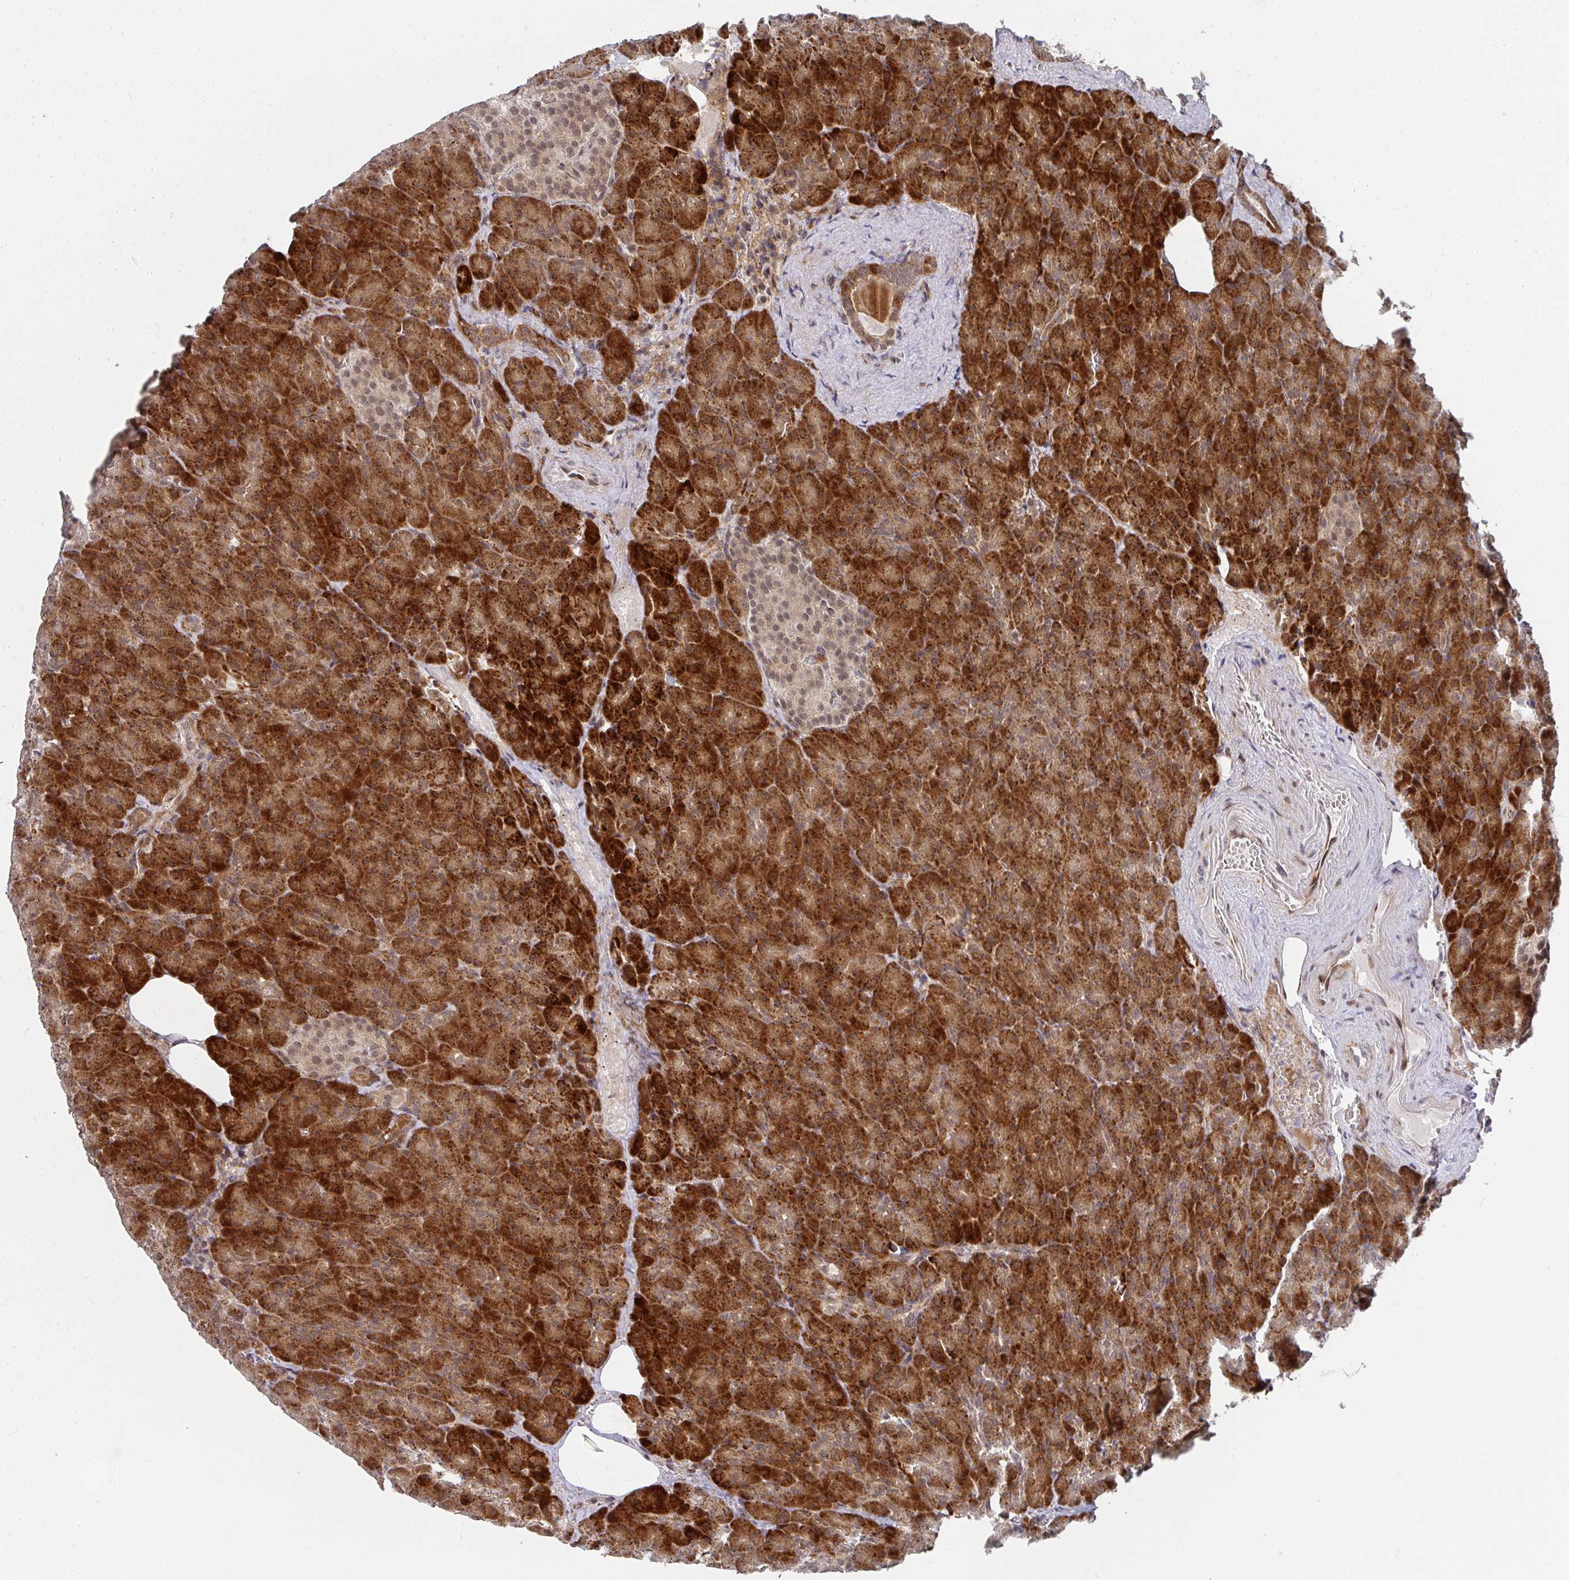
{"staining": {"intensity": "strong", "quantity": ">75%", "location": "cytoplasmic/membranous,nuclear"}, "tissue": "pancreas", "cell_type": "Exocrine glandular cells", "image_type": "normal", "snomed": [{"axis": "morphology", "description": "Normal tissue, NOS"}, {"axis": "topography", "description": "Pancreas"}], "caption": "Immunohistochemical staining of unremarkable pancreas exhibits strong cytoplasmic/membranous,nuclear protein positivity in approximately >75% of exocrine glandular cells. Using DAB (brown) and hematoxylin (blue) stains, captured at high magnification using brightfield microscopy.", "gene": "RBBP5", "patient": {"sex": "female", "age": 74}}